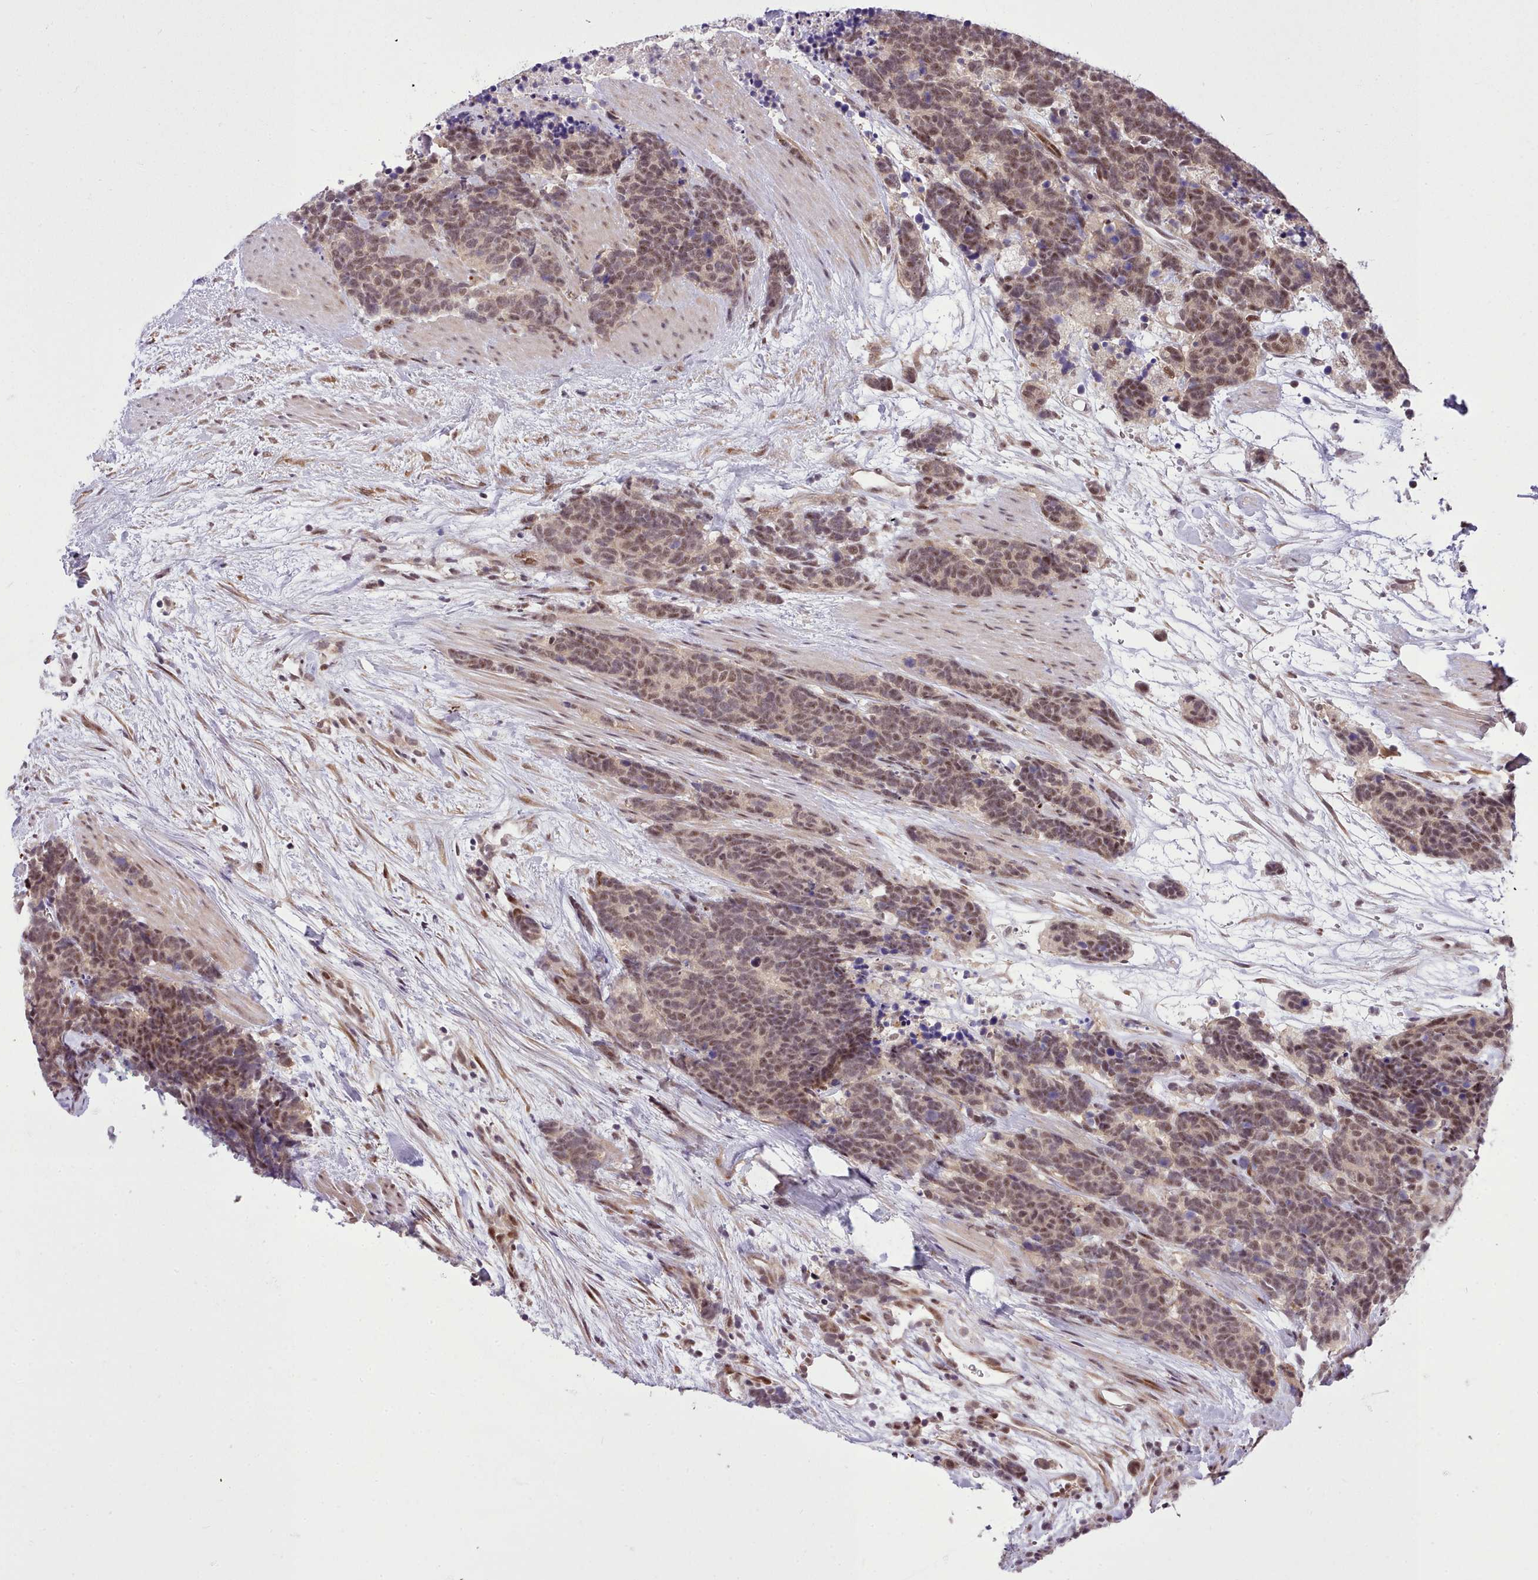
{"staining": {"intensity": "moderate", "quantity": ">75%", "location": "nuclear"}, "tissue": "carcinoid", "cell_type": "Tumor cells", "image_type": "cancer", "snomed": [{"axis": "morphology", "description": "Carcinoma, NOS"}, {"axis": "morphology", "description": "Carcinoid, malignant, NOS"}, {"axis": "topography", "description": "Prostate"}], "caption": "An IHC histopathology image of neoplastic tissue is shown. Protein staining in brown labels moderate nuclear positivity in malignant carcinoid within tumor cells.", "gene": "HOXB7", "patient": {"sex": "male", "age": 57}}